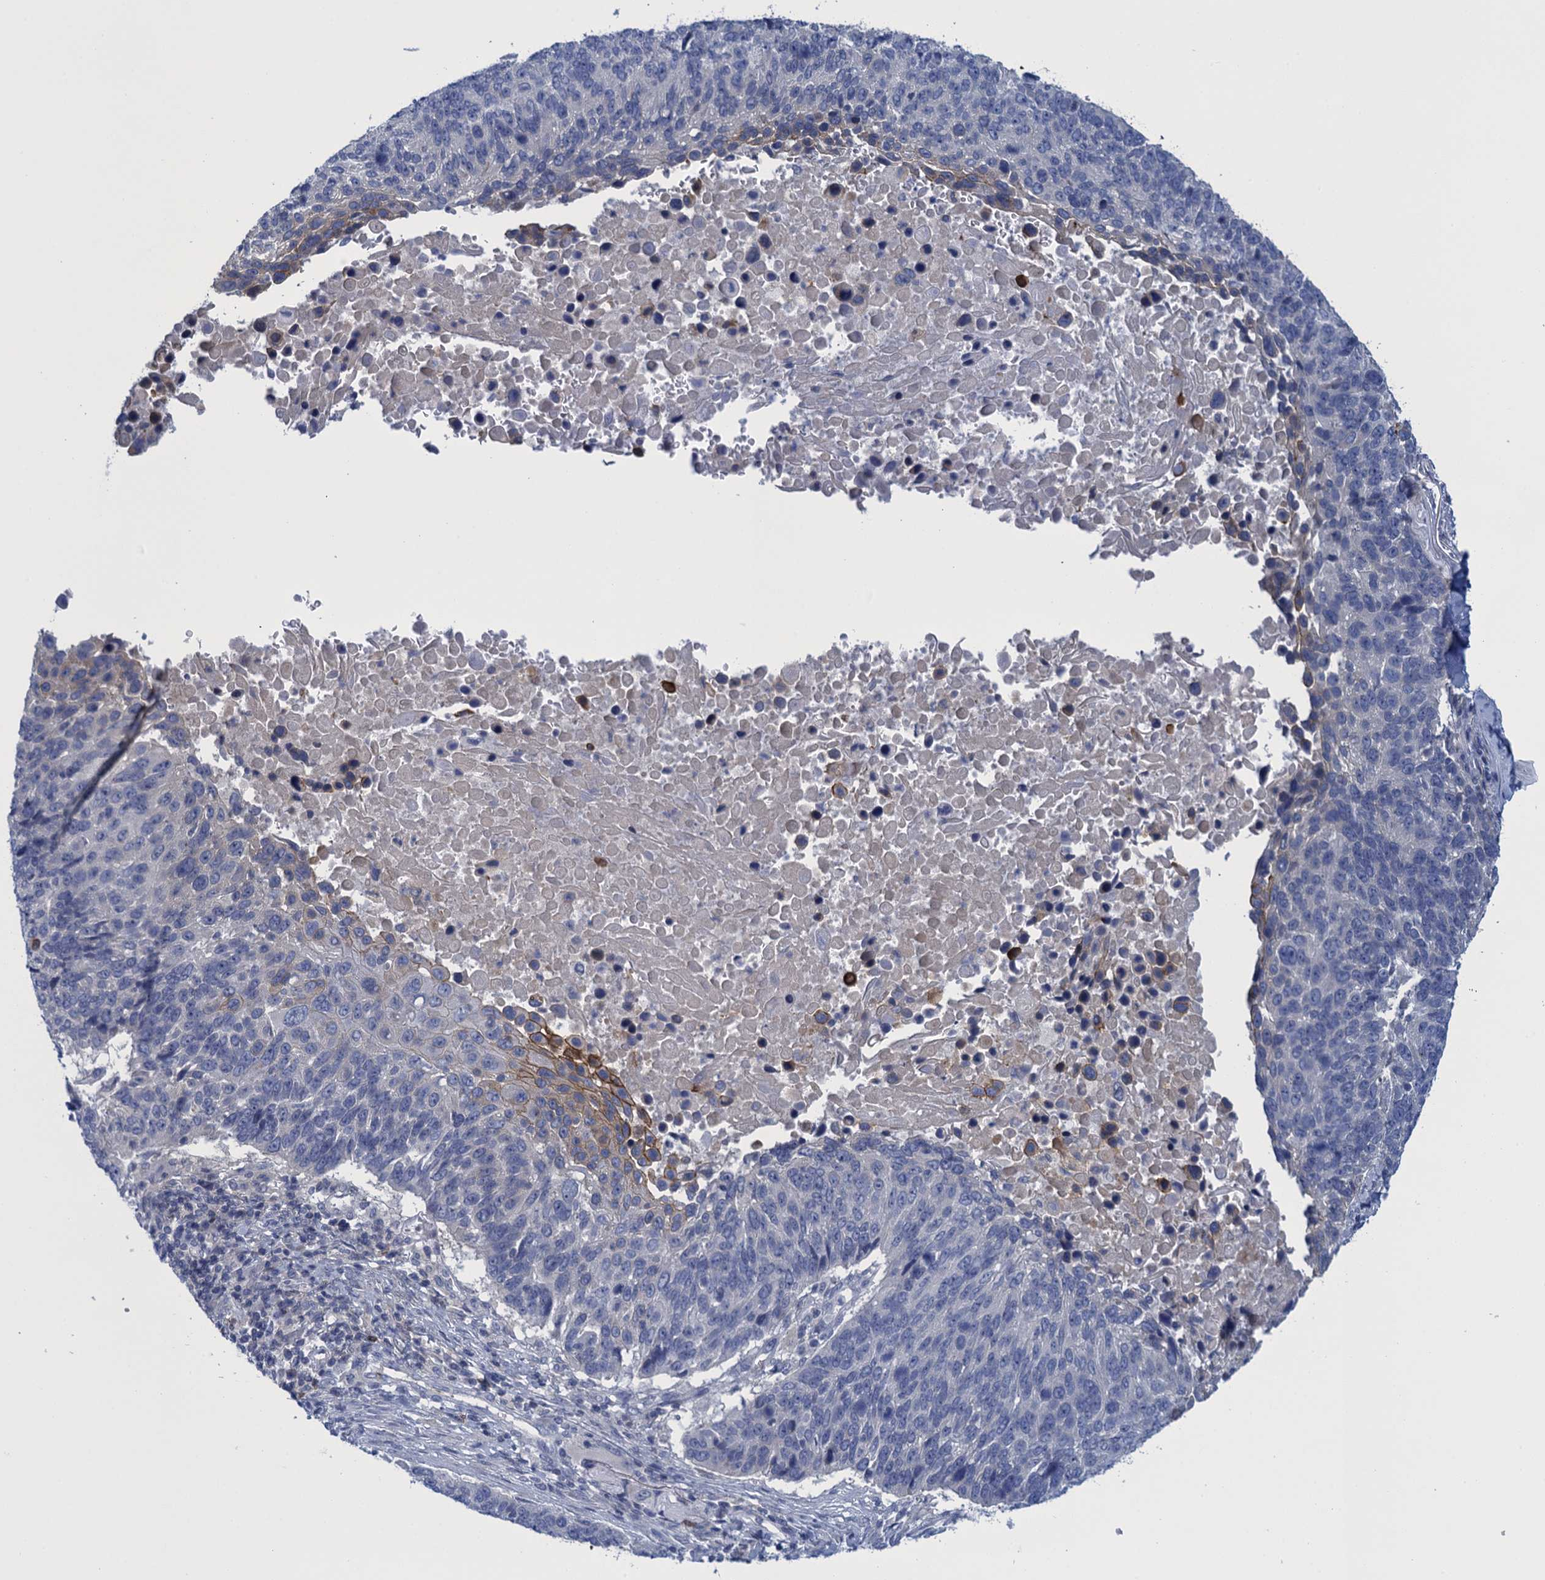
{"staining": {"intensity": "moderate", "quantity": "<25%", "location": "cytoplasmic/membranous"}, "tissue": "lung cancer", "cell_type": "Tumor cells", "image_type": "cancer", "snomed": [{"axis": "morphology", "description": "Normal tissue, NOS"}, {"axis": "morphology", "description": "Squamous cell carcinoma, NOS"}, {"axis": "topography", "description": "Lymph node"}, {"axis": "topography", "description": "Lung"}], "caption": "Lung cancer was stained to show a protein in brown. There is low levels of moderate cytoplasmic/membranous expression in about <25% of tumor cells.", "gene": "SCEL", "patient": {"sex": "male", "age": 66}}